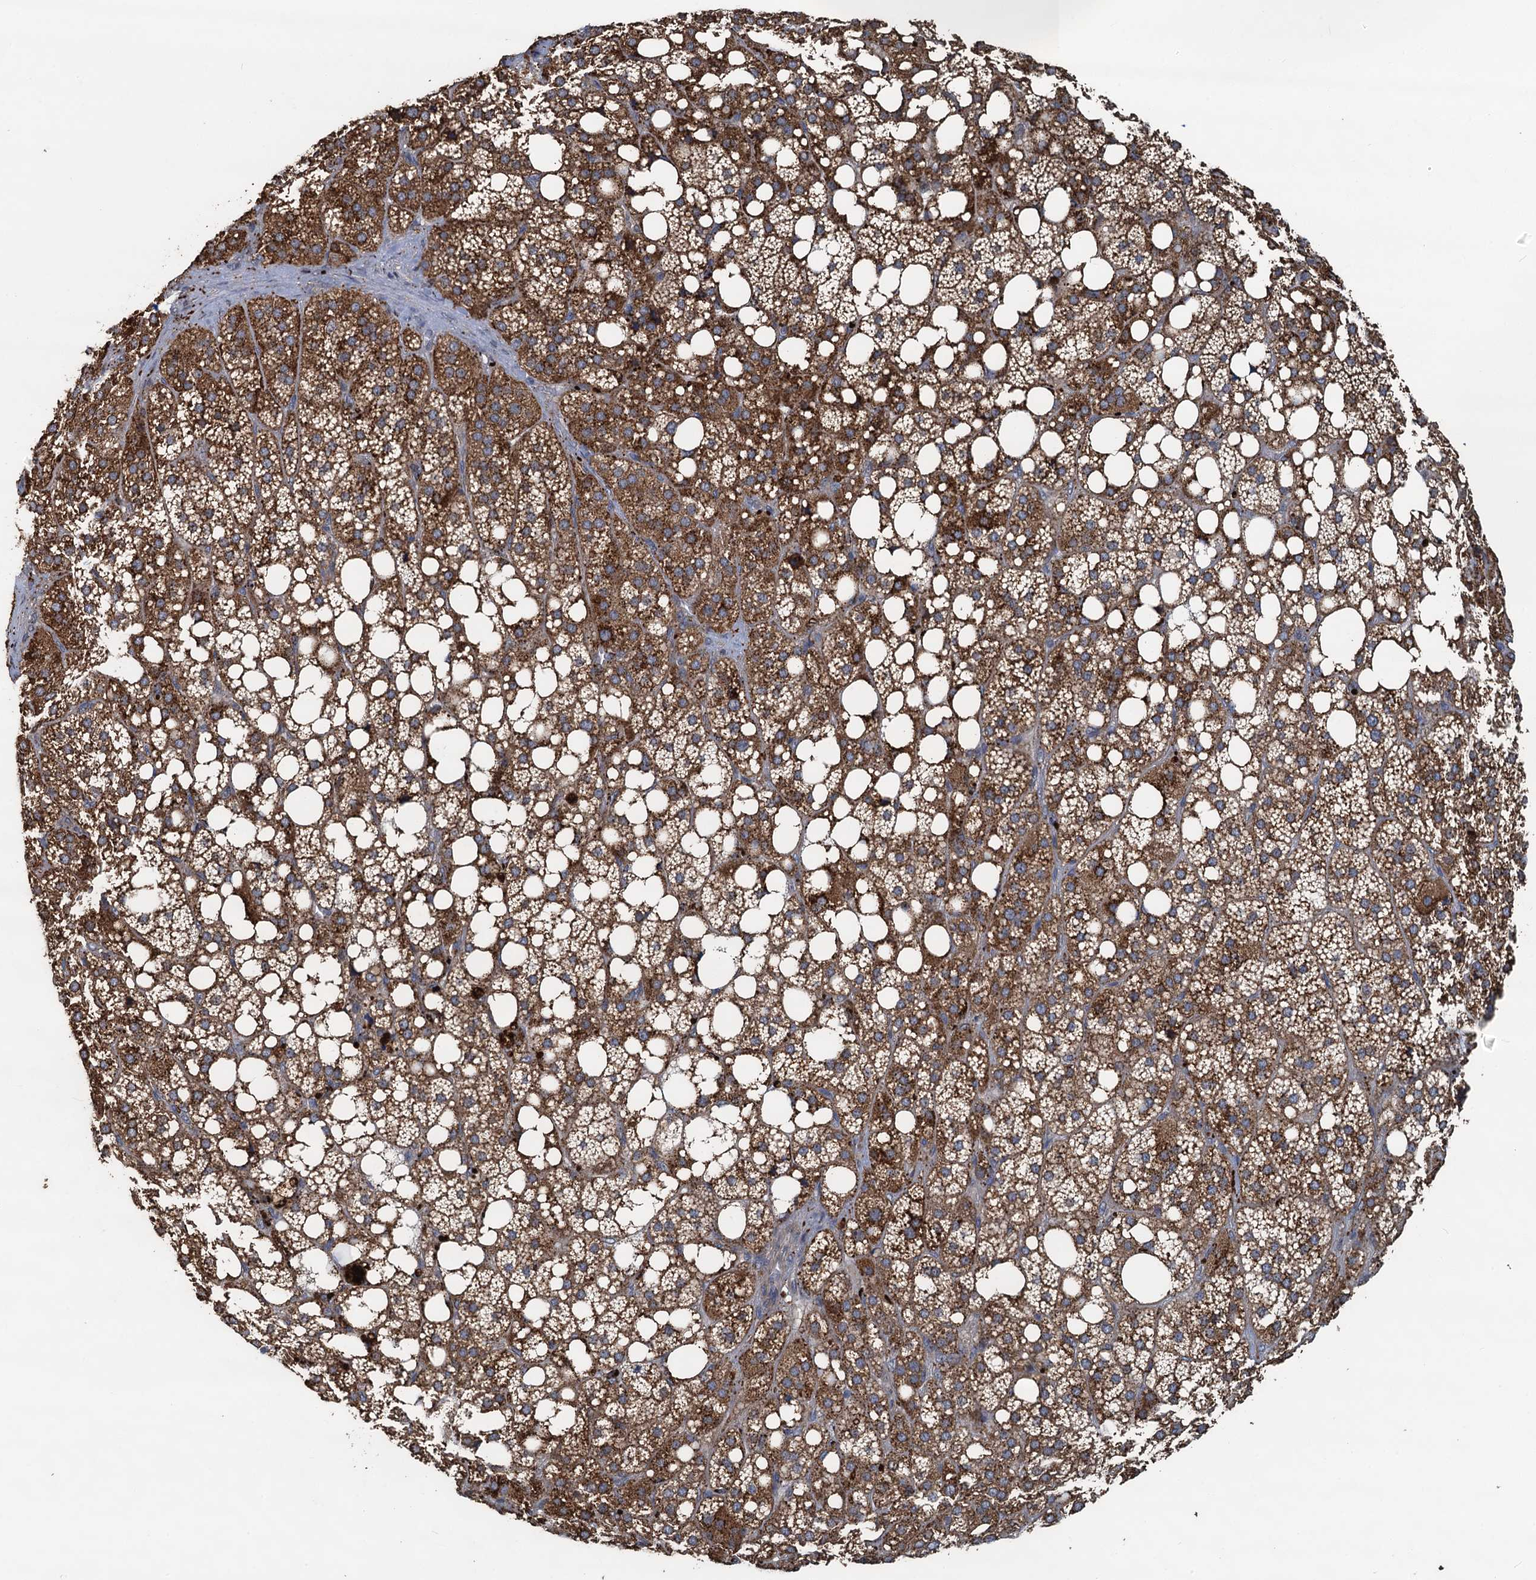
{"staining": {"intensity": "strong", "quantity": ">75%", "location": "cytoplasmic/membranous"}, "tissue": "adrenal gland", "cell_type": "Glandular cells", "image_type": "normal", "snomed": [{"axis": "morphology", "description": "Normal tissue, NOS"}, {"axis": "topography", "description": "Adrenal gland"}], "caption": "IHC image of normal adrenal gland: human adrenal gland stained using immunohistochemistry (IHC) demonstrates high levels of strong protein expression localized specifically in the cytoplasmic/membranous of glandular cells, appearing as a cytoplasmic/membranous brown color.", "gene": "AGRN", "patient": {"sex": "female", "age": 59}}